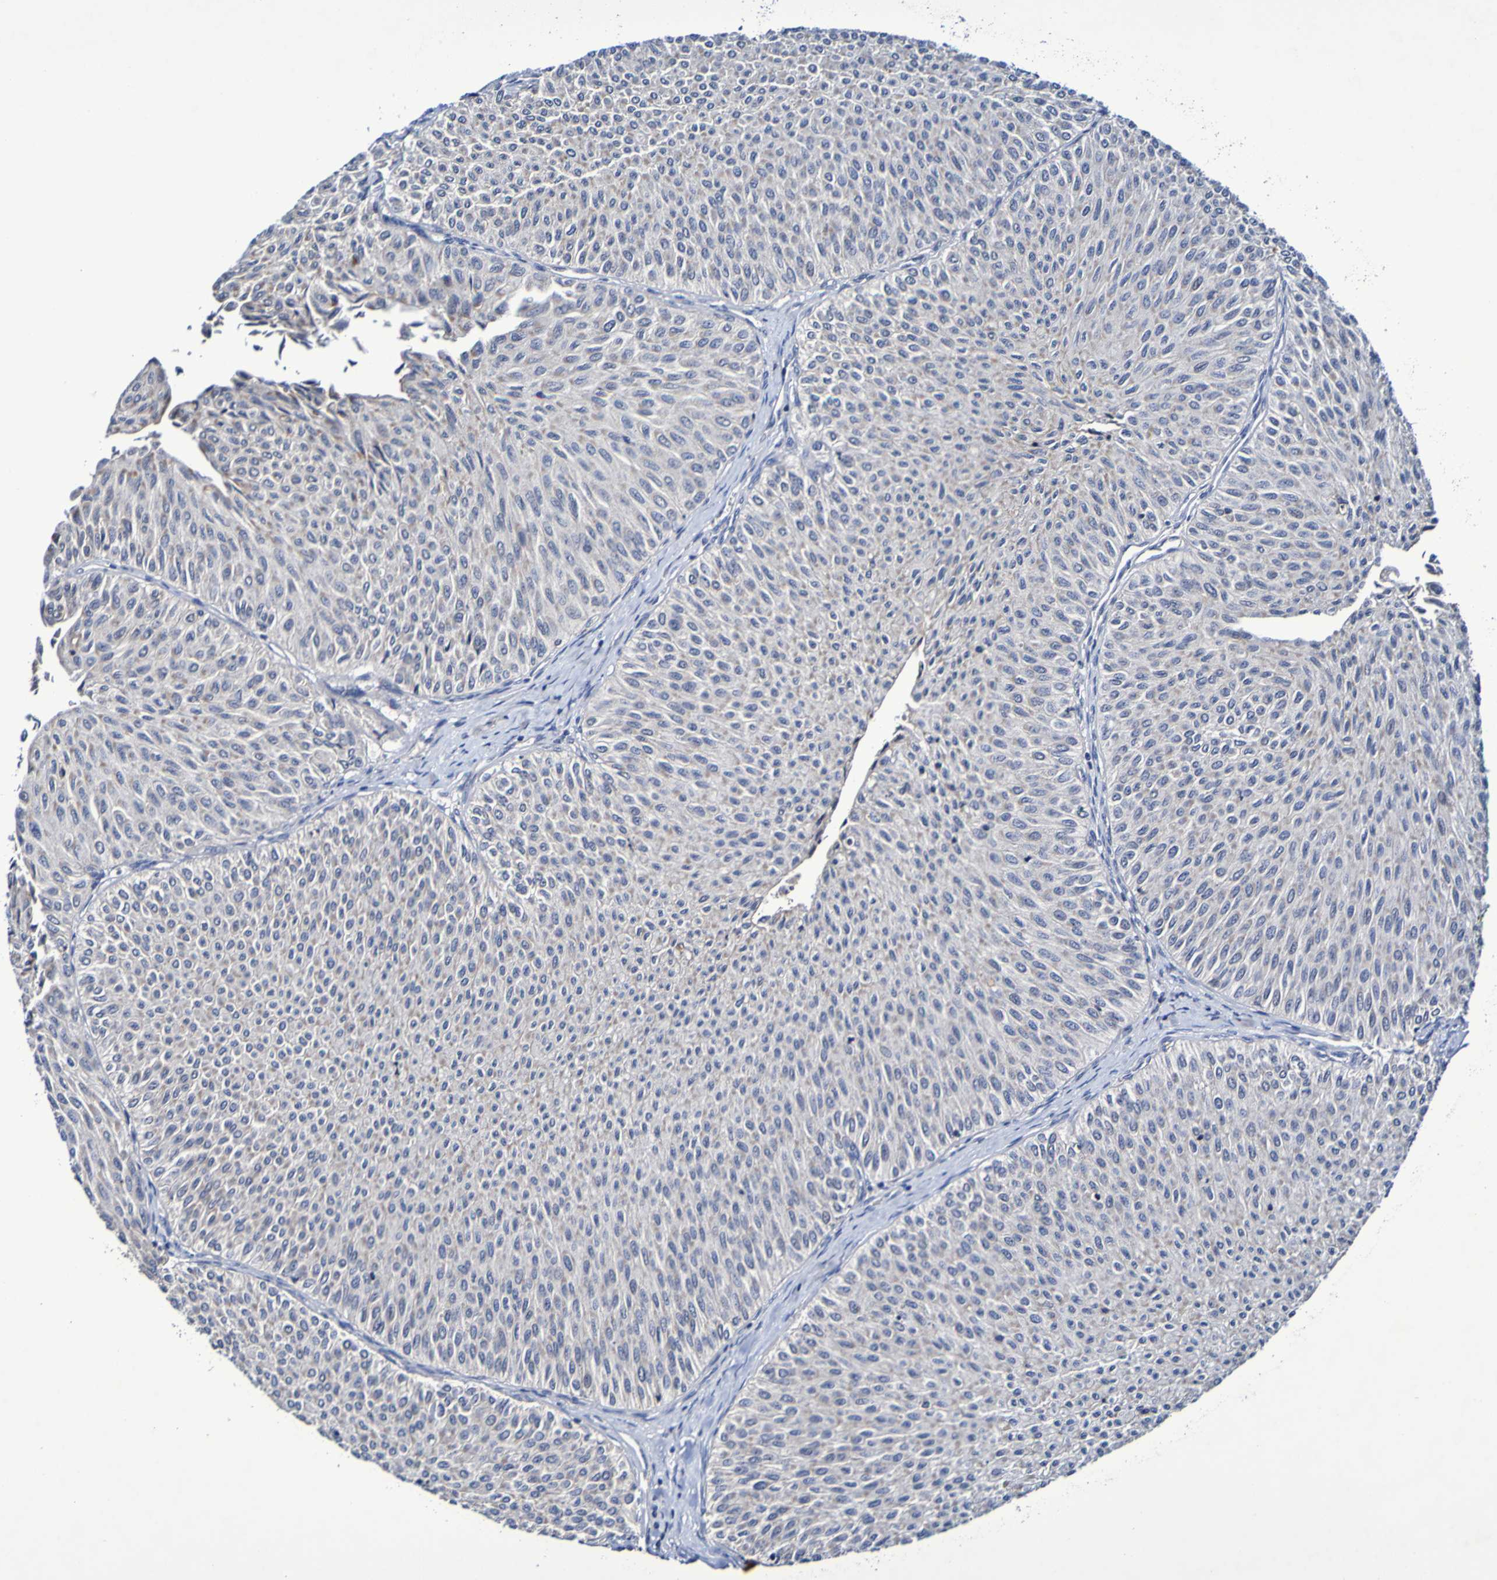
{"staining": {"intensity": "negative", "quantity": "none", "location": "none"}, "tissue": "urothelial cancer", "cell_type": "Tumor cells", "image_type": "cancer", "snomed": [{"axis": "morphology", "description": "Urothelial carcinoma, Low grade"}, {"axis": "topography", "description": "Urinary bladder"}], "caption": "A histopathology image of urothelial cancer stained for a protein shows no brown staining in tumor cells.", "gene": "PTP4A2", "patient": {"sex": "male", "age": 78}}